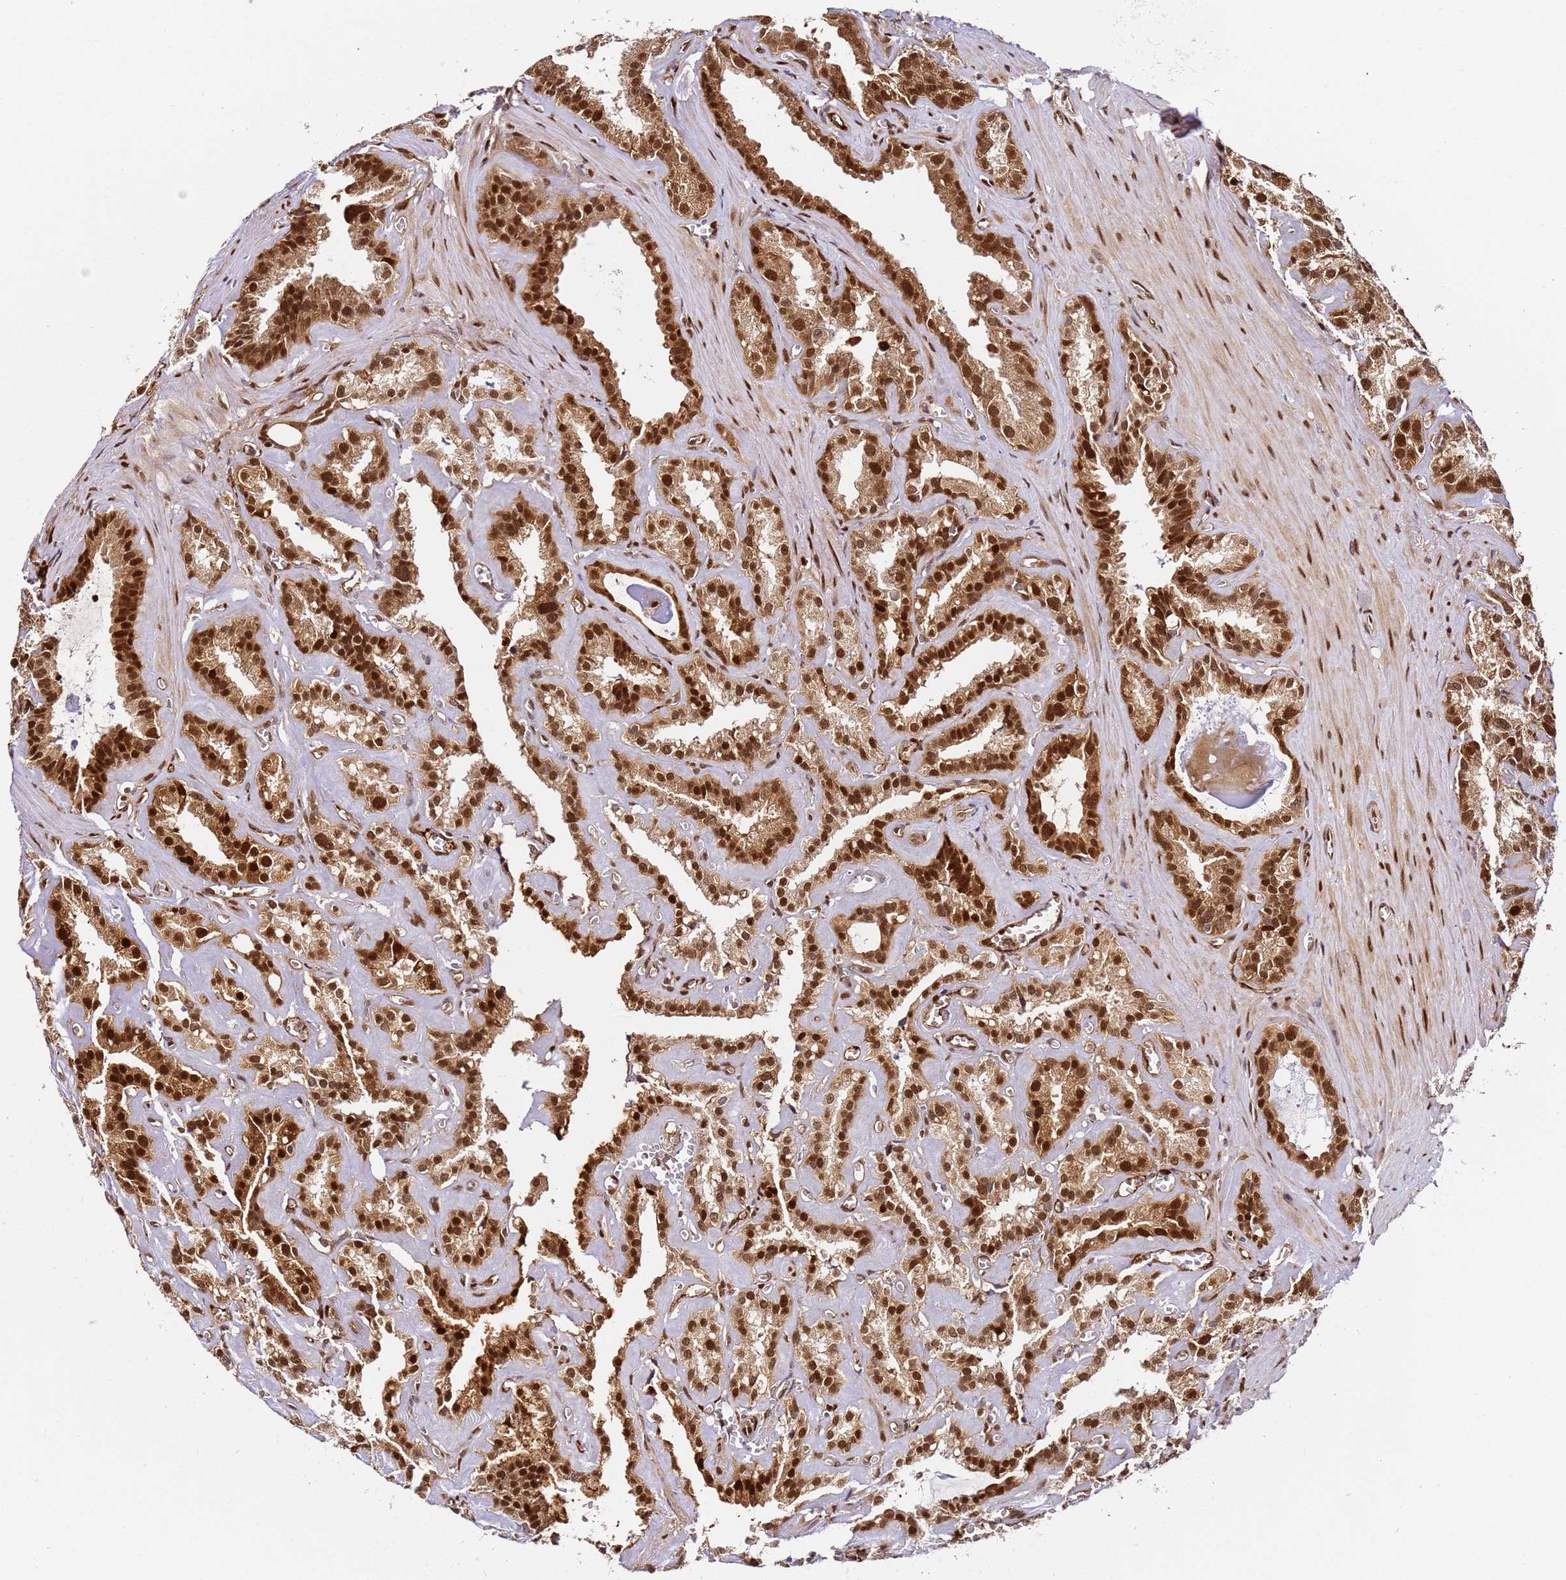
{"staining": {"intensity": "strong", "quantity": ">75%", "location": "cytoplasmic/membranous,nuclear"}, "tissue": "seminal vesicle", "cell_type": "Glandular cells", "image_type": "normal", "snomed": [{"axis": "morphology", "description": "Normal tissue, NOS"}, {"axis": "topography", "description": "Prostate"}, {"axis": "topography", "description": "Seminal veicle"}], "caption": "DAB immunohistochemical staining of normal seminal vesicle shows strong cytoplasmic/membranous,nuclear protein expression in approximately >75% of glandular cells.", "gene": "SMOX", "patient": {"sex": "male", "age": 59}}